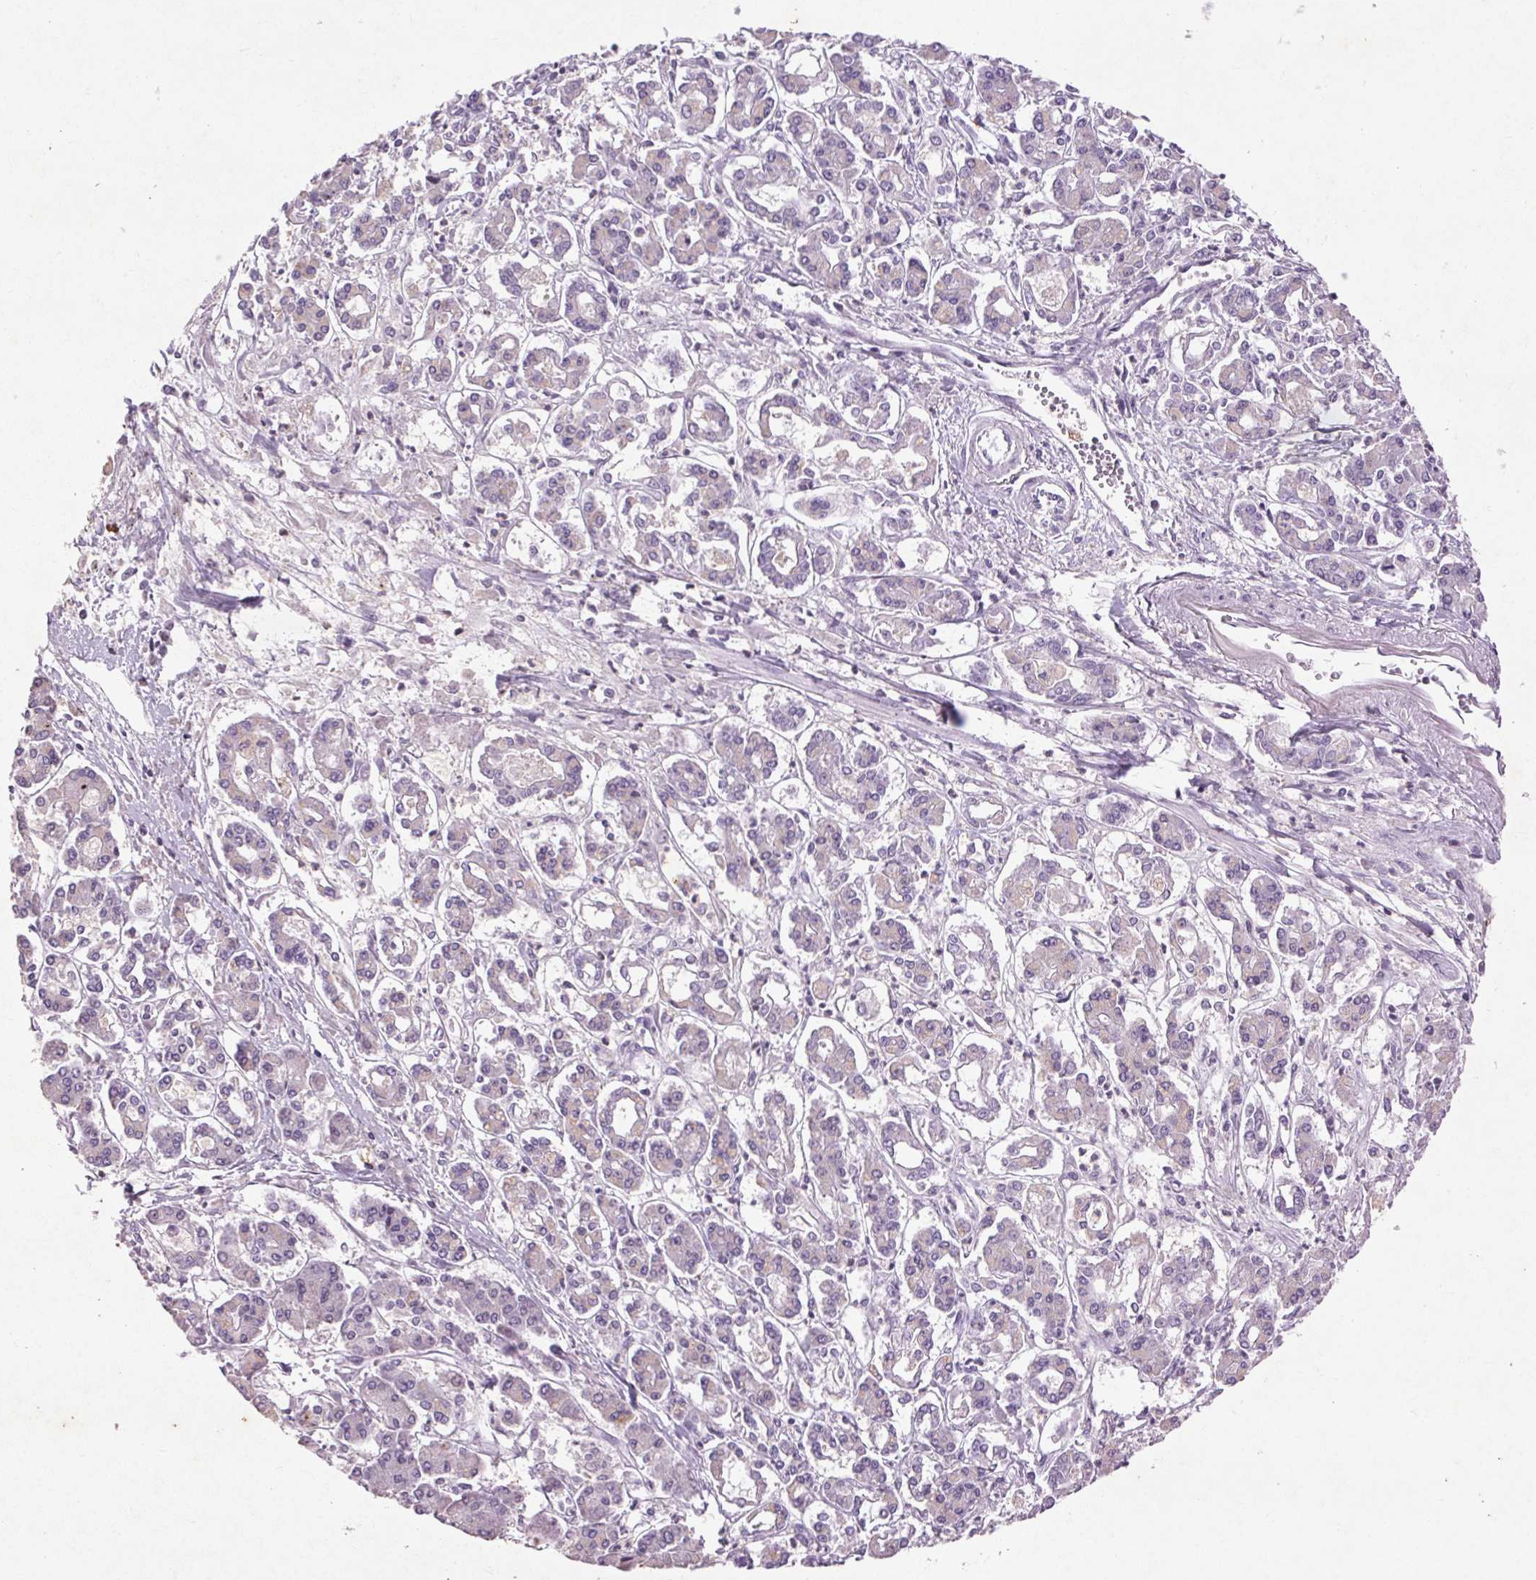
{"staining": {"intensity": "negative", "quantity": "none", "location": "none"}, "tissue": "pancreatic cancer", "cell_type": "Tumor cells", "image_type": "cancer", "snomed": [{"axis": "morphology", "description": "Adenocarcinoma, NOS"}, {"axis": "topography", "description": "Pancreas"}], "caption": "This is an IHC image of human adenocarcinoma (pancreatic). There is no staining in tumor cells.", "gene": "FNDC7", "patient": {"sex": "male", "age": 85}}